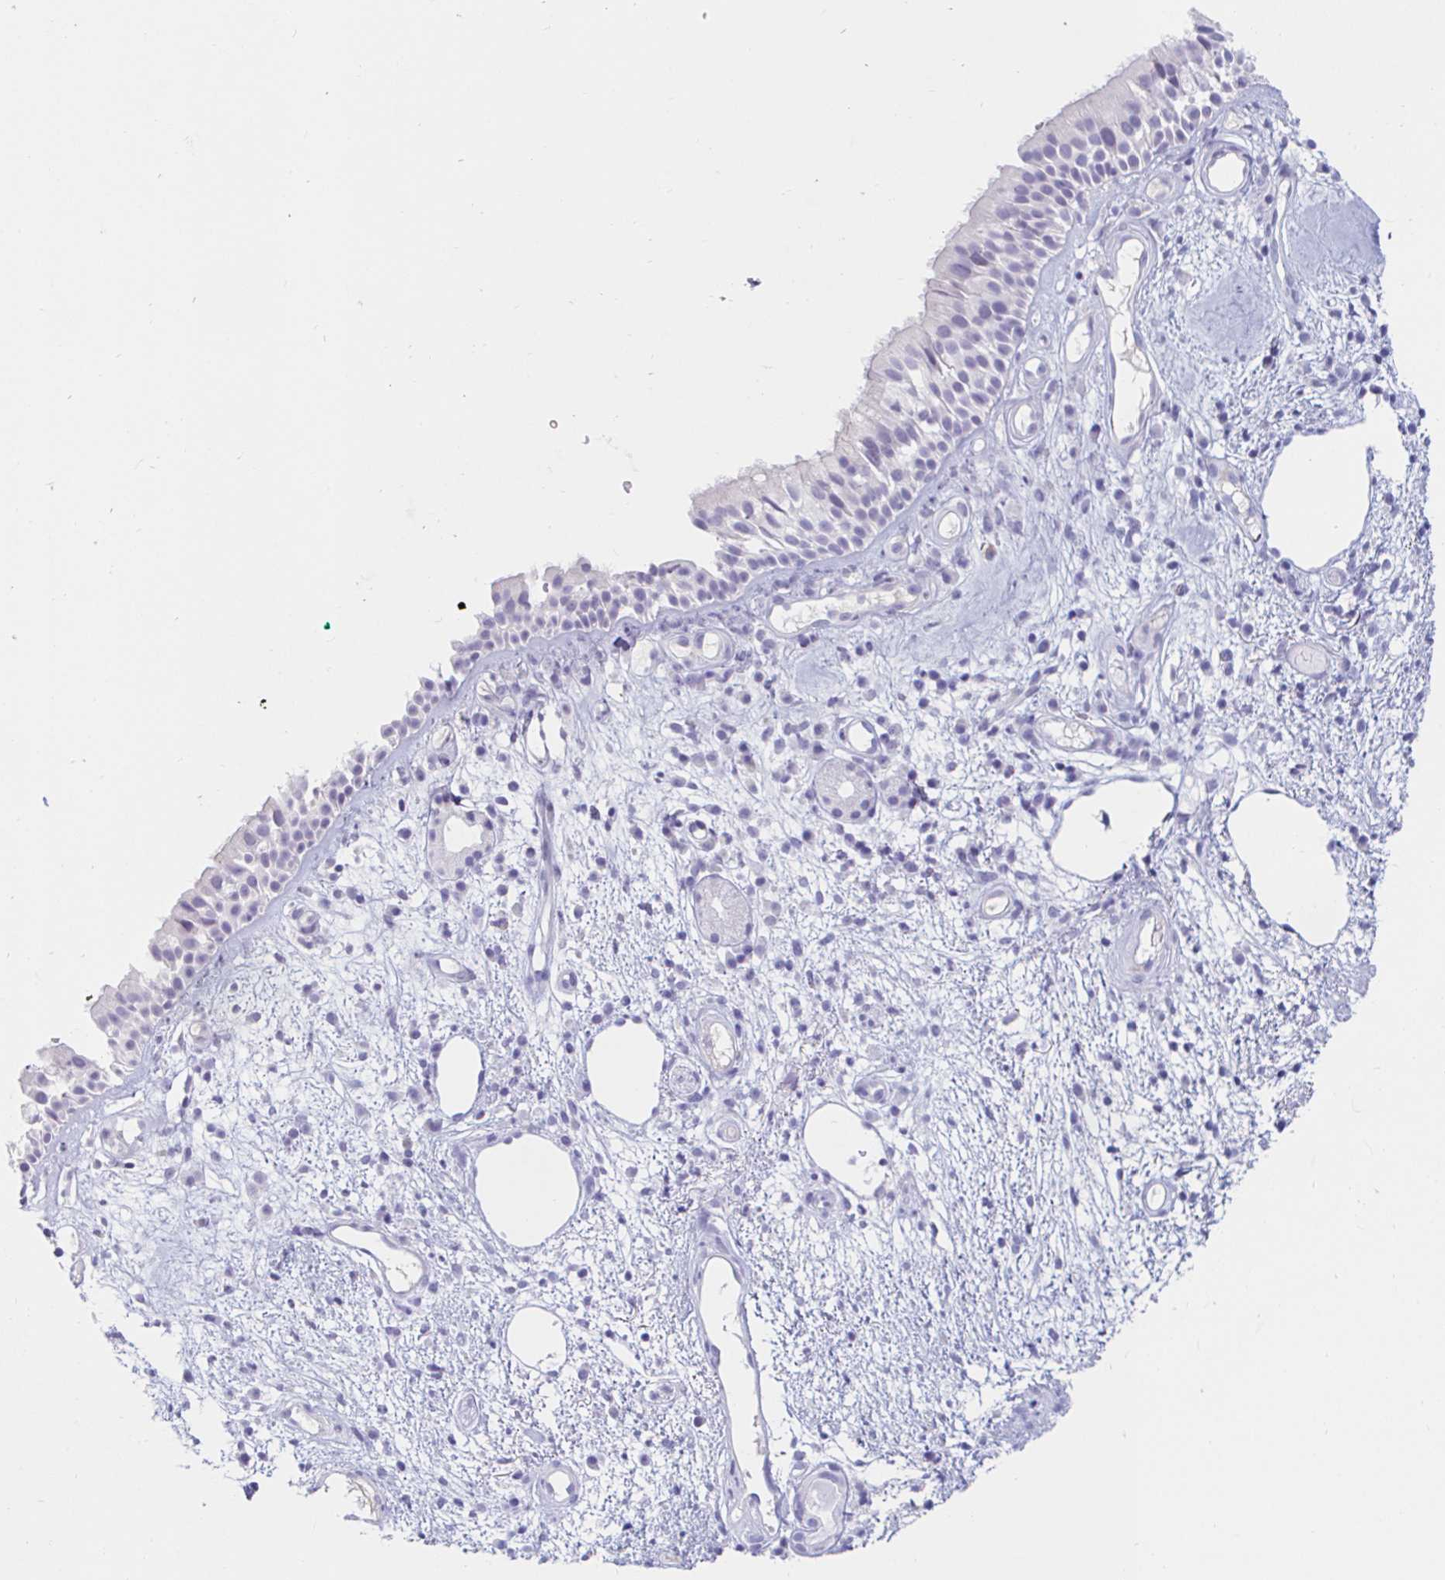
{"staining": {"intensity": "negative", "quantity": "none", "location": "none"}, "tissue": "nasopharynx", "cell_type": "Respiratory epithelial cells", "image_type": "normal", "snomed": [{"axis": "morphology", "description": "Normal tissue, NOS"}, {"axis": "morphology", "description": "Inflammation, NOS"}, {"axis": "topography", "description": "Nasopharynx"}], "caption": "Human nasopharynx stained for a protein using immunohistochemistry exhibits no staining in respiratory epithelial cells.", "gene": "TEX44", "patient": {"sex": "male", "age": 54}}